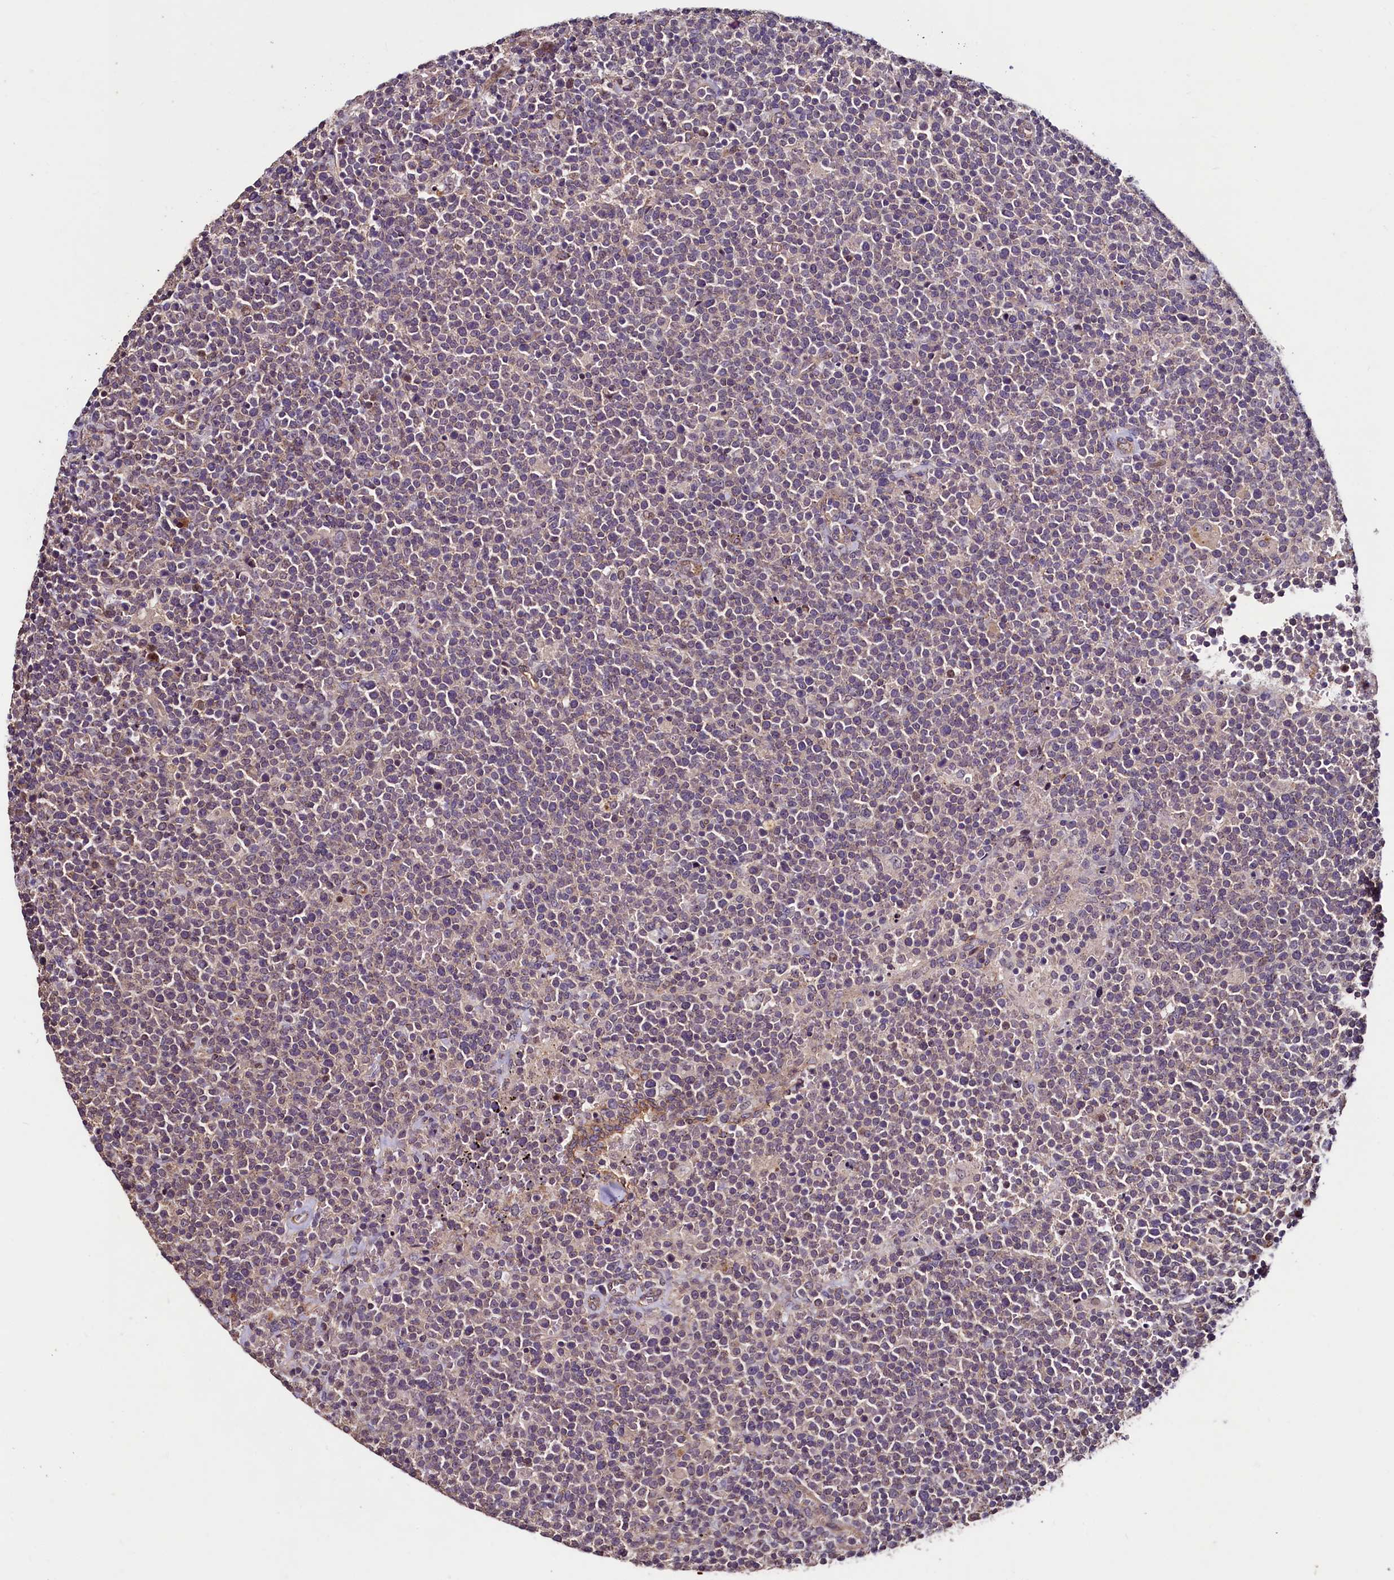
{"staining": {"intensity": "weak", "quantity": "<25%", "location": "cytoplasmic/membranous"}, "tissue": "lymphoma", "cell_type": "Tumor cells", "image_type": "cancer", "snomed": [{"axis": "morphology", "description": "Malignant lymphoma, non-Hodgkin's type, High grade"}, {"axis": "topography", "description": "Lymph node"}], "caption": "The immunohistochemistry (IHC) image has no significant staining in tumor cells of lymphoma tissue.", "gene": "PALM", "patient": {"sex": "male", "age": 61}}